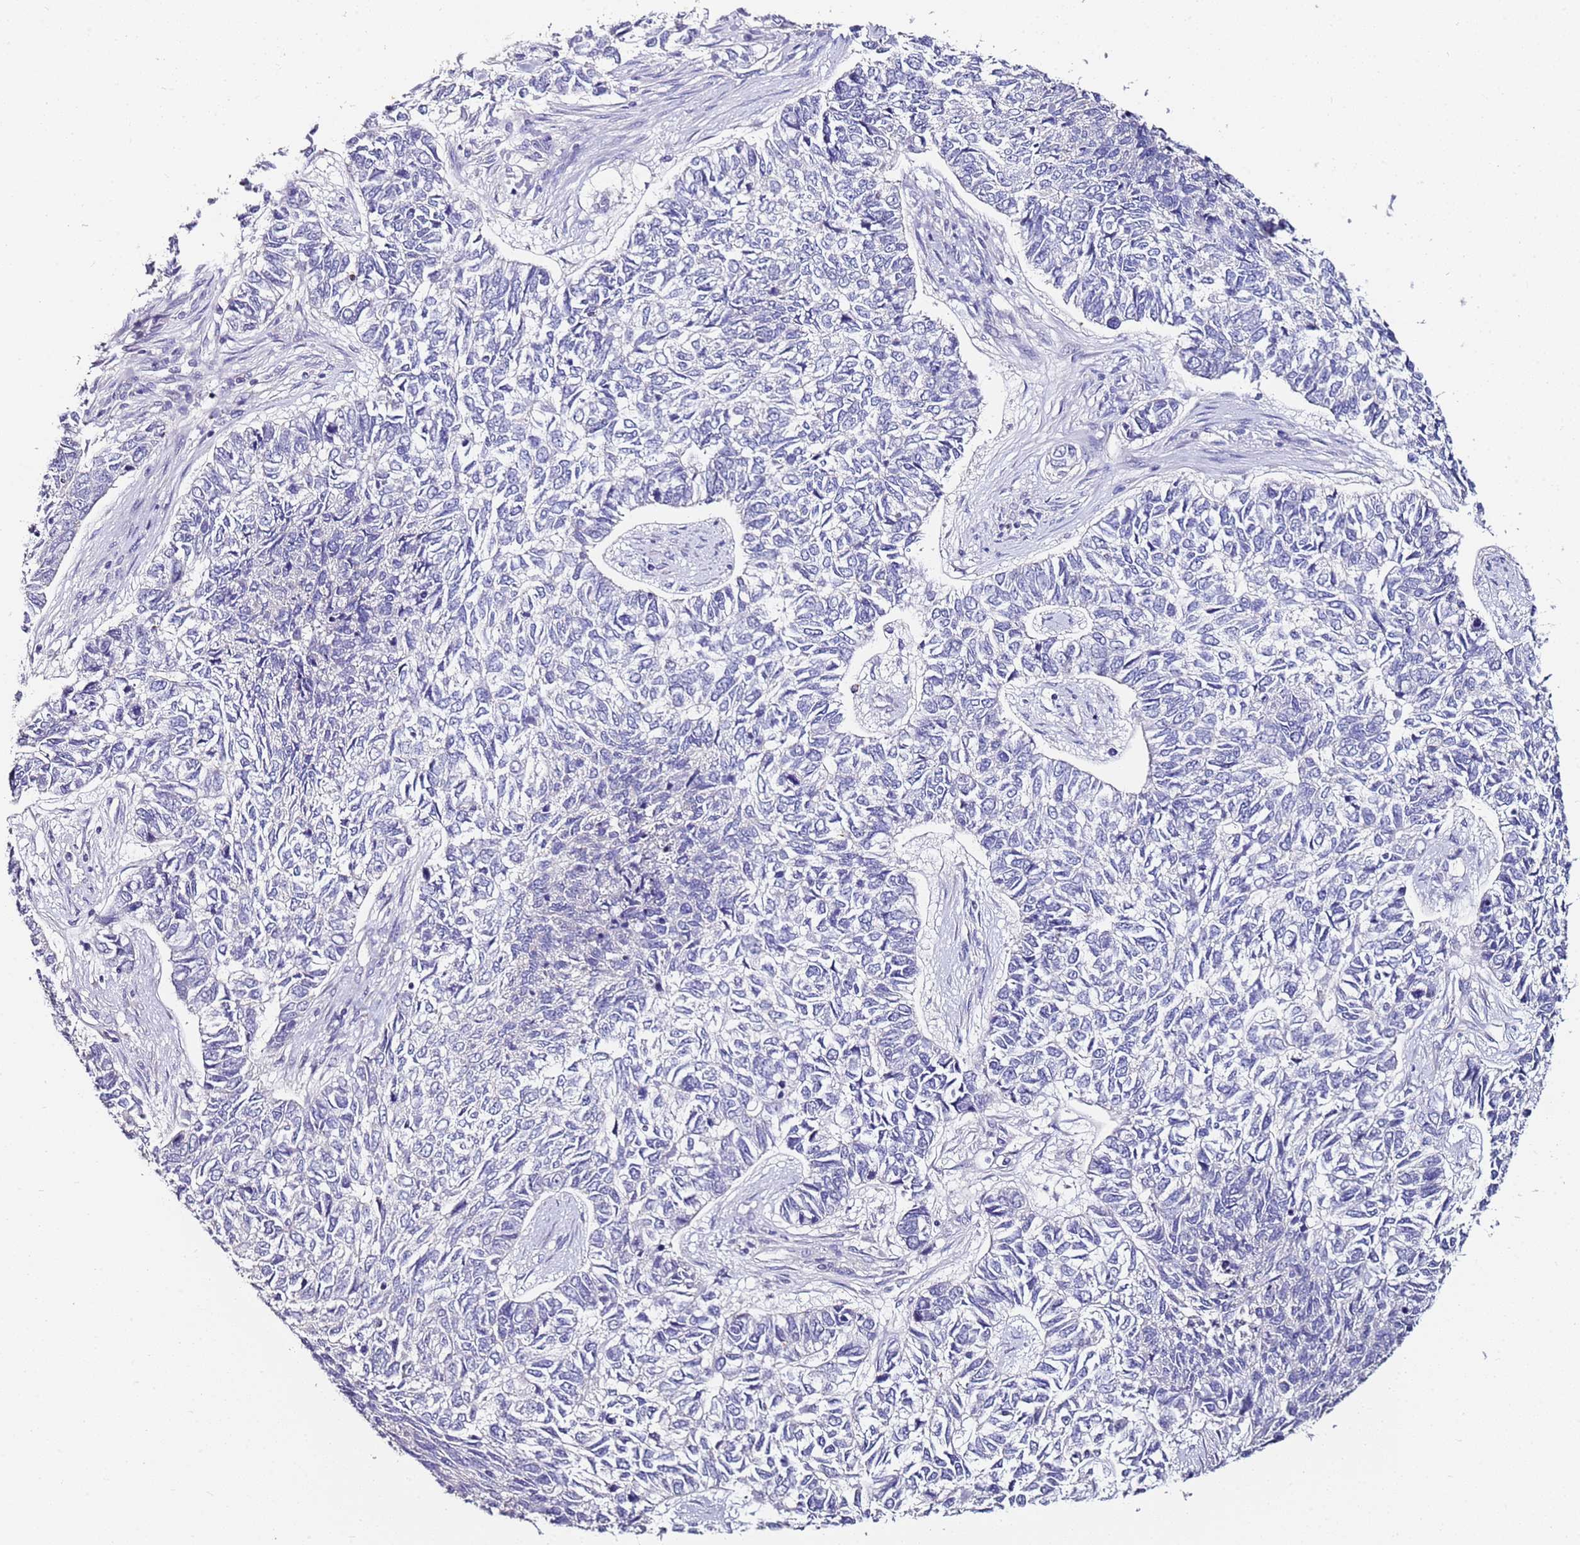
{"staining": {"intensity": "negative", "quantity": "none", "location": "none"}, "tissue": "skin cancer", "cell_type": "Tumor cells", "image_type": "cancer", "snomed": [{"axis": "morphology", "description": "Basal cell carcinoma"}, {"axis": "topography", "description": "Skin"}], "caption": "Immunohistochemical staining of human skin basal cell carcinoma displays no significant positivity in tumor cells.", "gene": "SRRM5", "patient": {"sex": "female", "age": 65}}